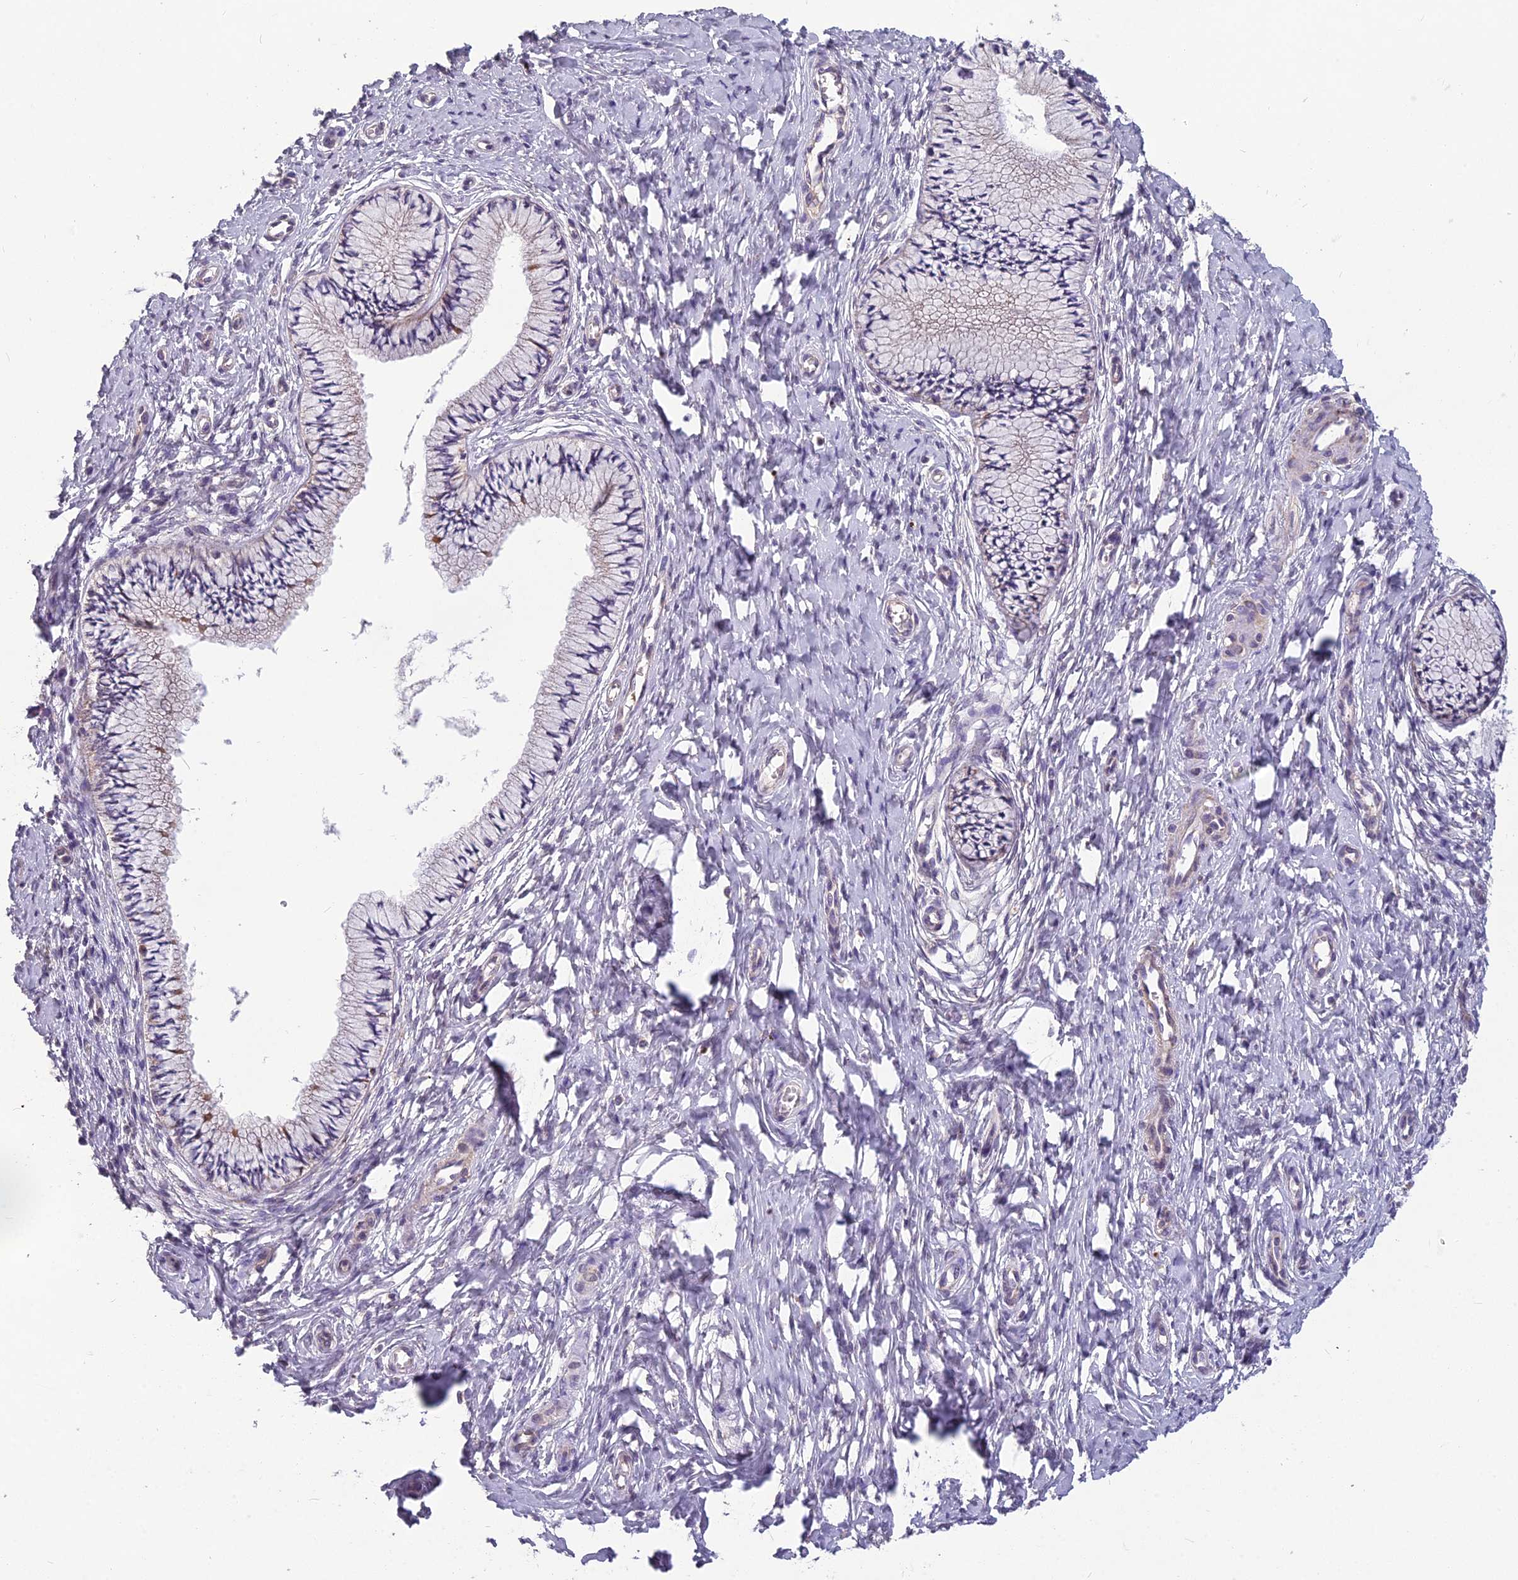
{"staining": {"intensity": "moderate", "quantity": "25%-75%", "location": "cytoplasmic/membranous"}, "tissue": "cervix", "cell_type": "Glandular cells", "image_type": "normal", "snomed": [{"axis": "morphology", "description": "Normal tissue, NOS"}, {"axis": "topography", "description": "Cervix"}], "caption": "A brown stain labels moderate cytoplasmic/membranous expression of a protein in glandular cells of benign human cervix. Using DAB (3,3'-diaminobenzidine) (brown) and hematoxylin (blue) stains, captured at high magnification using brightfield microscopy.", "gene": "ENSG00000188897", "patient": {"sex": "female", "age": 36}}